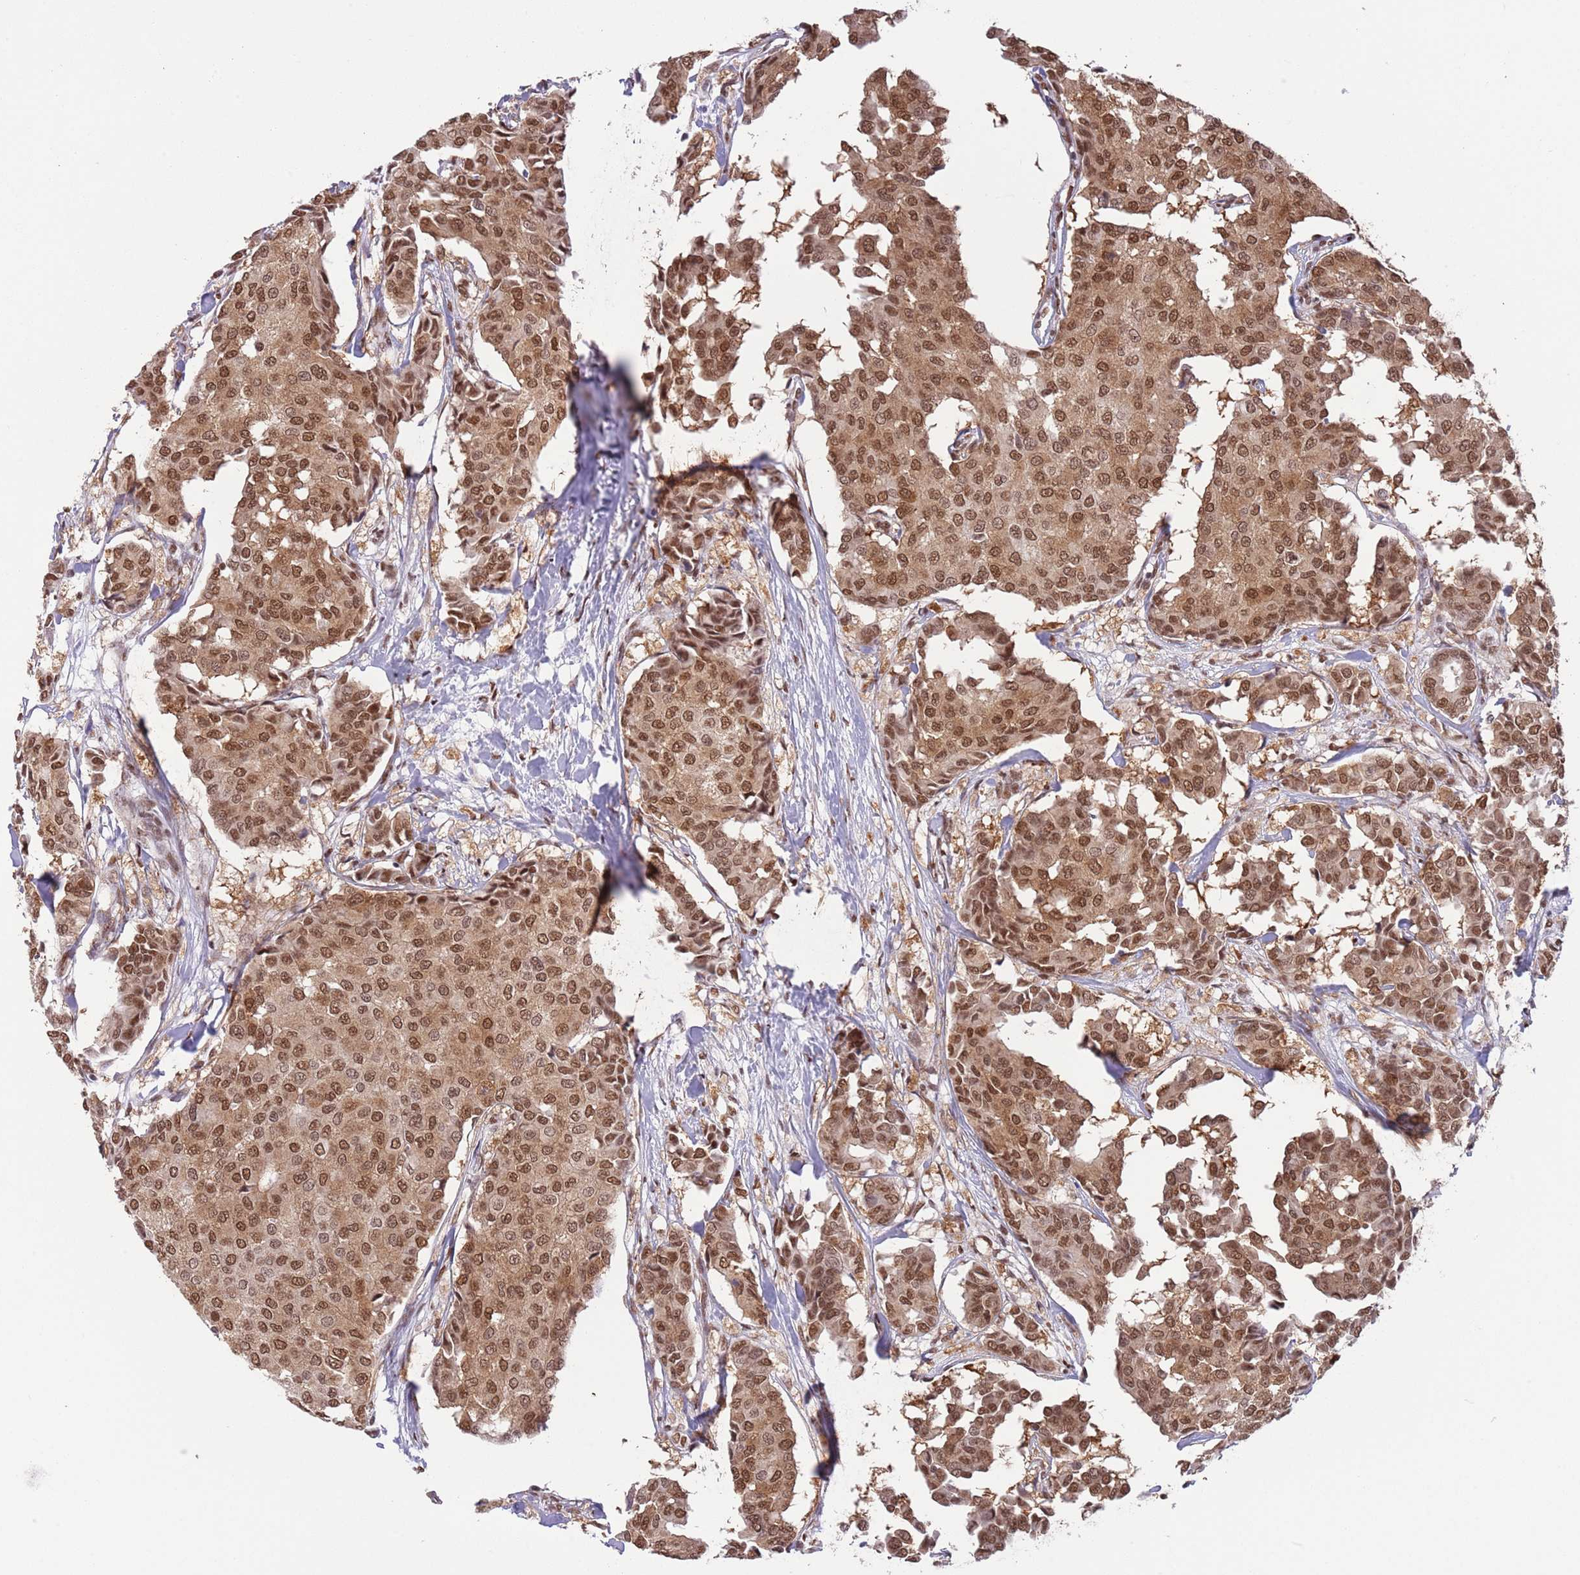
{"staining": {"intensity": "moderate", "quantity": ">75%", "location": "cytoplasmic/membranous,nuclear"}, "tissue": "breast cancer", "cell_type": "Tumor cells", "image_type": "cancer", "snomed": [{"axis": "morphology", "description": "Duct carcinoma"}, {"axis": "topography", "description": "Breast"}], "caption": "A photomicrograph of intraductal carcinoma (breast) stained for a protein demonstrates moderate cytoplasmic/membranous and nuclear brown staining in tumor cells. Nuclei are stained in blue.", "gene": "TRIM32", "patient": {"sex": "female", "age": 75}}